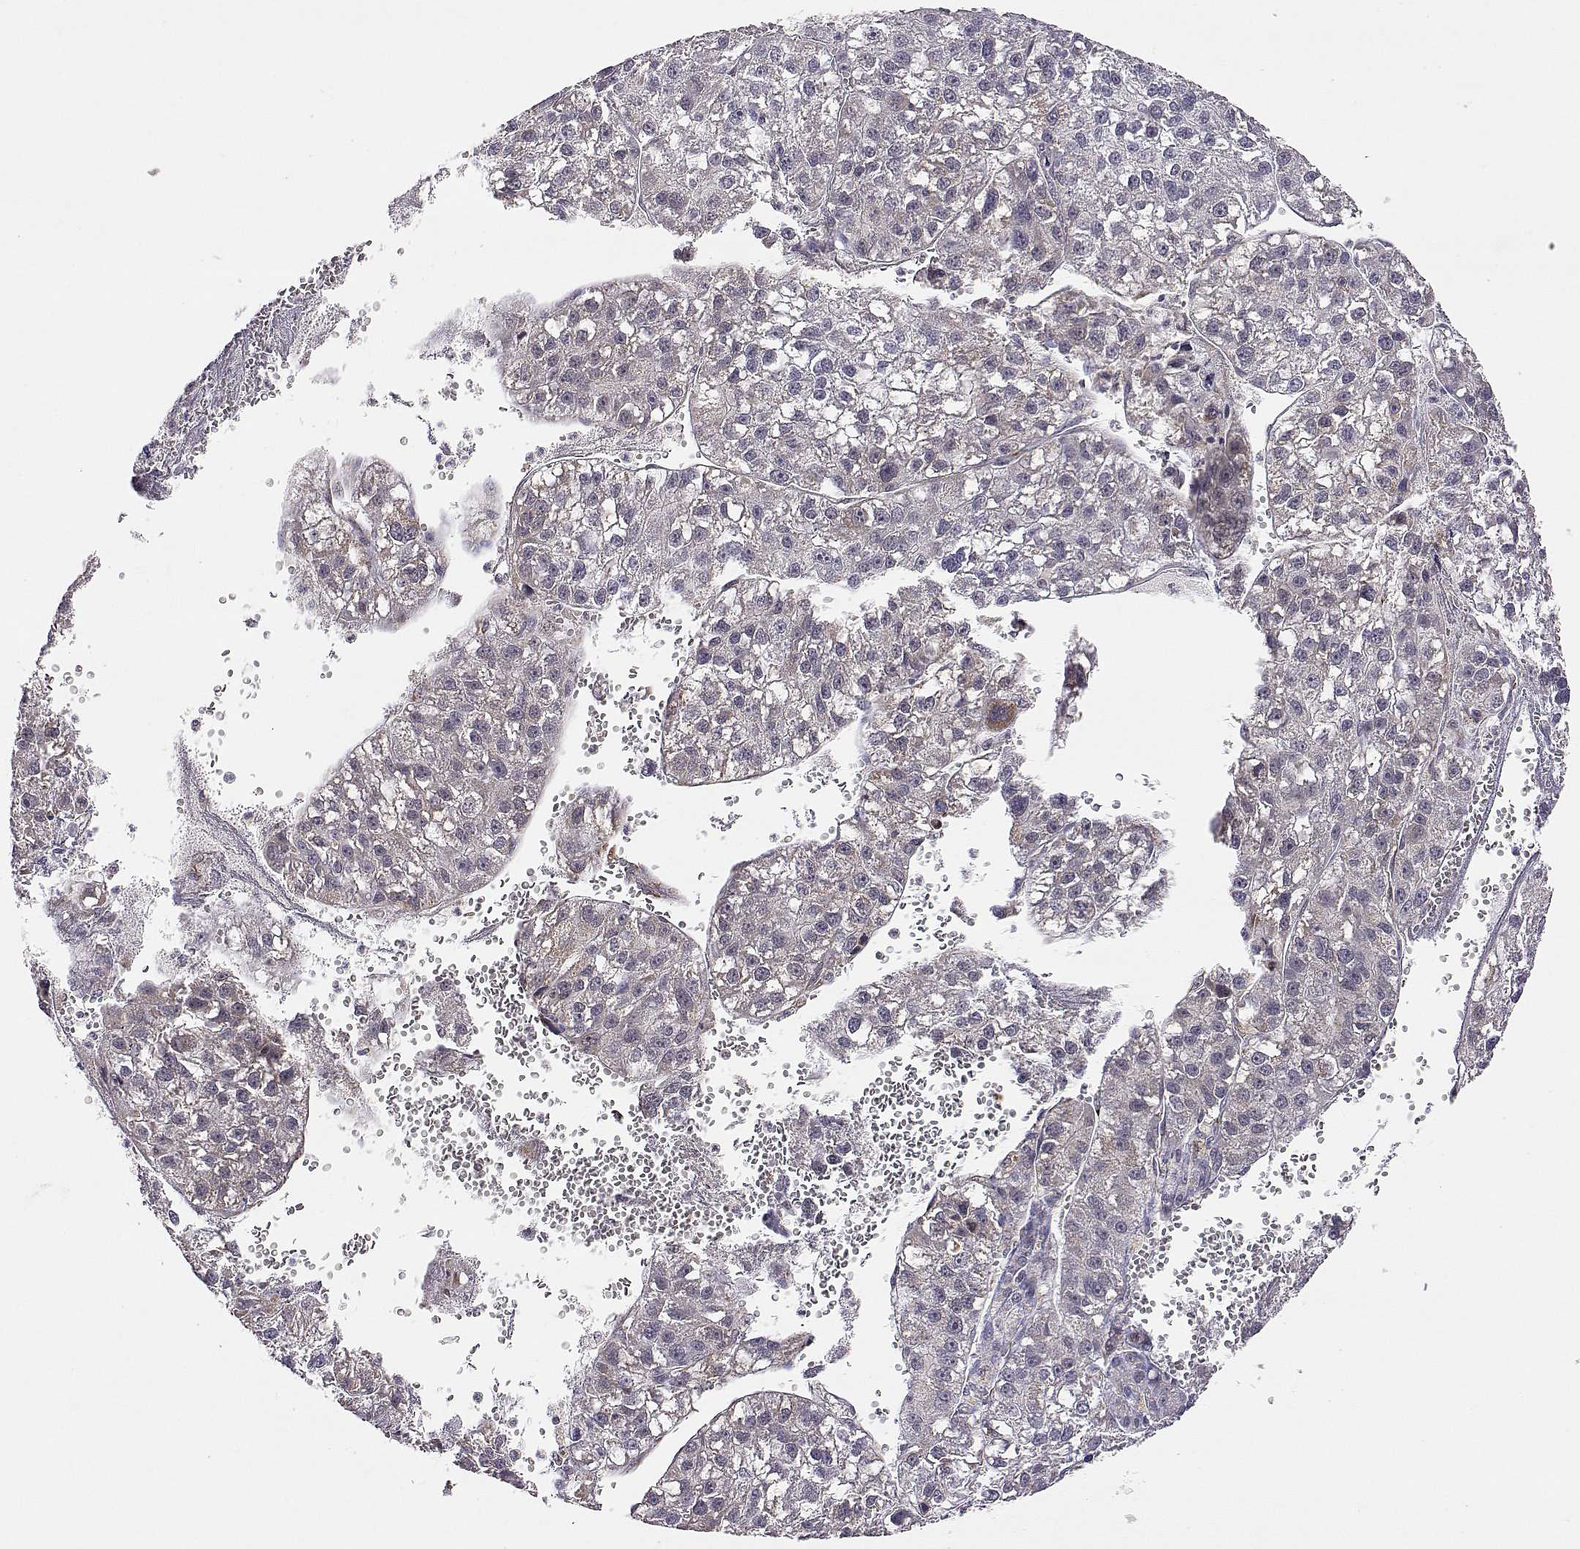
{"staining": {"intensity": "negative", "quantity": "none", "location": "none"}, "tissue": "liver cancer", "cell_type": "Tumor cells", "image_type": "cancer", "snomed": [{"axis": "morphology", "description": "Carcinoma, Hepatocellular, NOS"}, {"axis": "topography", "description": "Liver"}], "caption": "DAB immunohistochemical staining of human liver hepatocellular carcinoma demonstrates no significant staining in tumor cells.", "gene": "EXOG", "patient": {"sex": "female", "age": 70}}